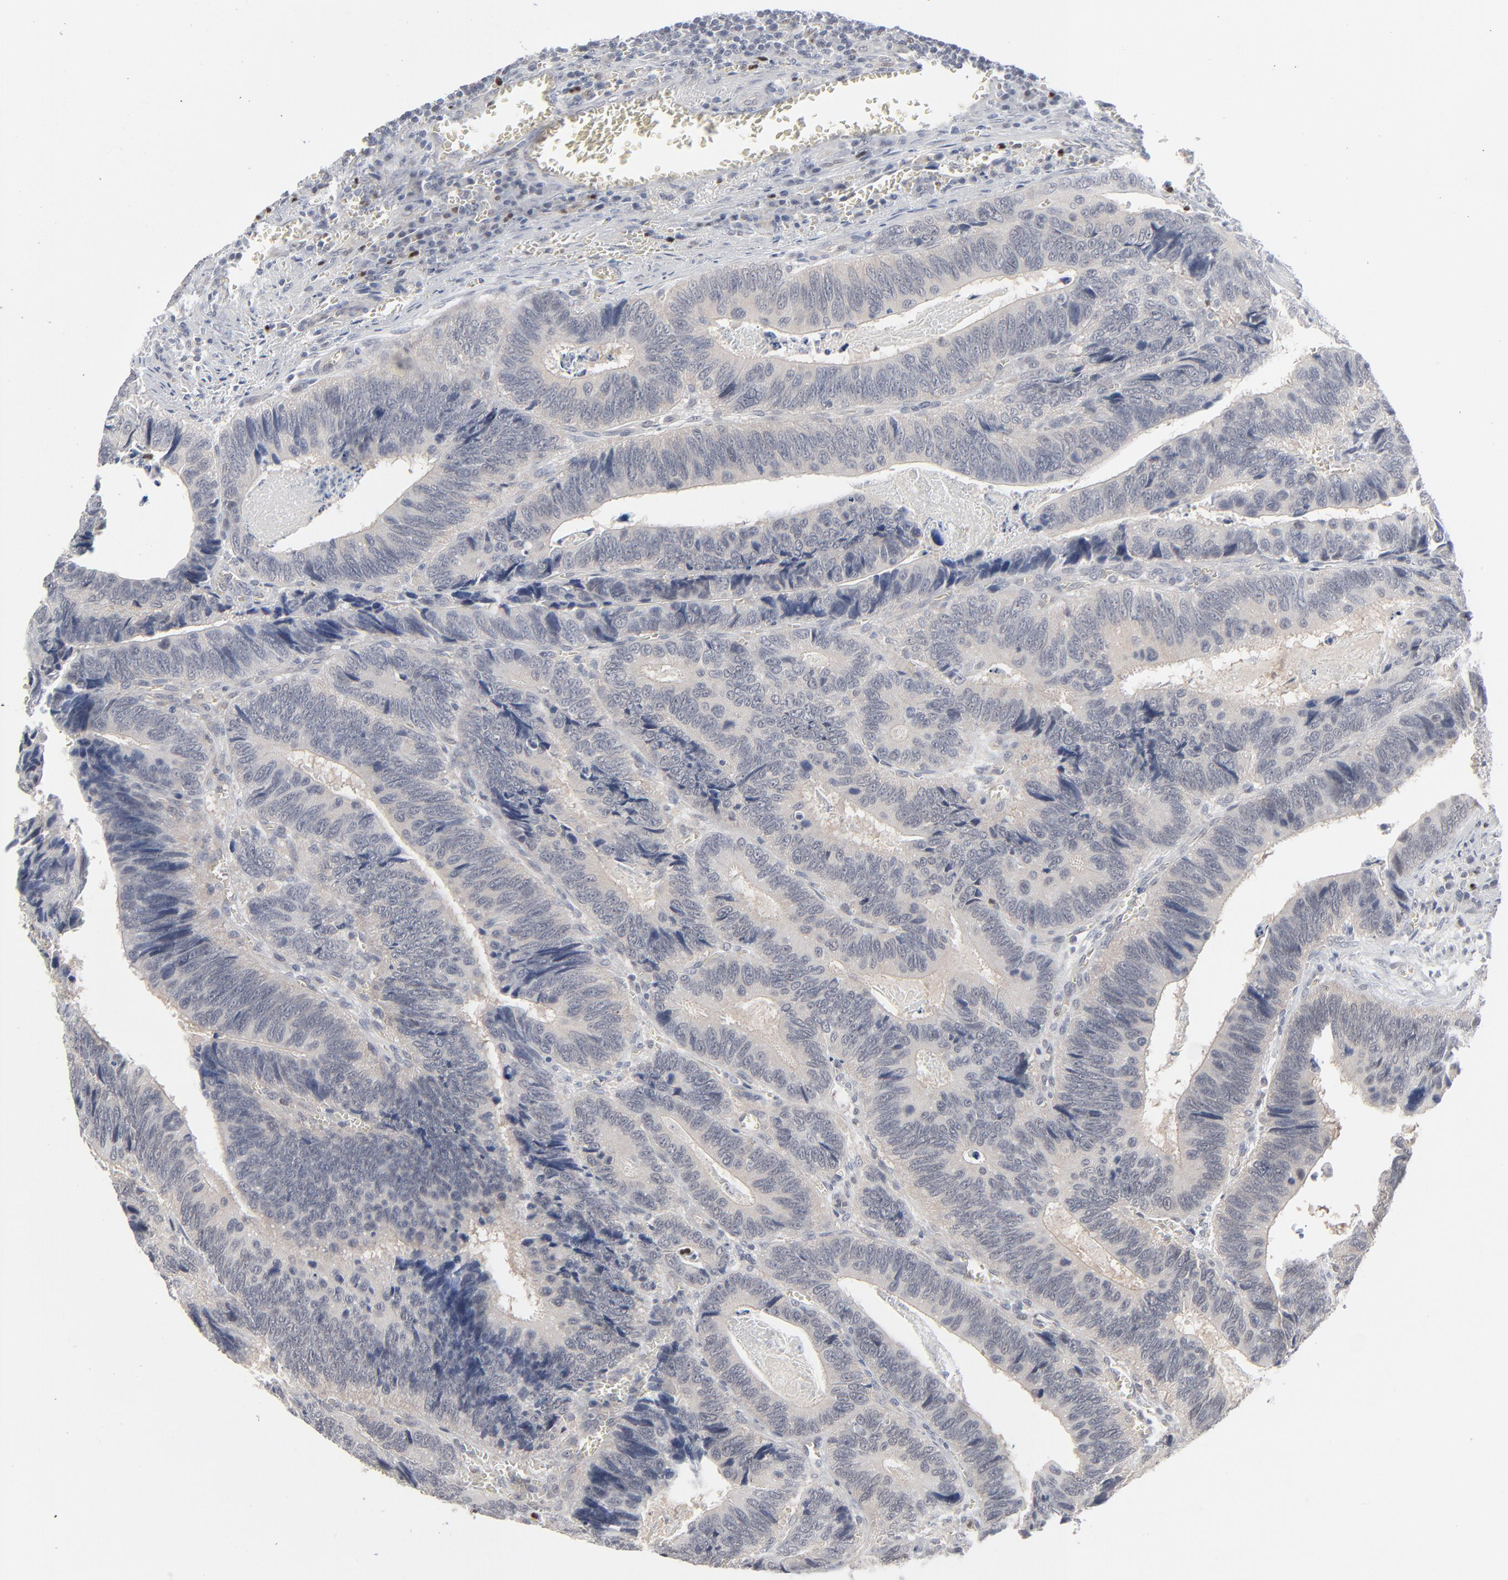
{"staining": {"intensity": "negative", "quantity": "none", "location": "none"}, "tissue": "colorectal cancer", "cell_type": "Tumor cells", "image_type": "cancer", "snomed": [{"axis": "morphology", "description": "Adenocarcinoma, NOS"}, {"axis": "topography", "description": "Colon"}], "caption": "A micrograph of colorectal cancer (adenocarcinoma) stained for a protein demonstrates no brown staining in tumor cells. (DAB (3,3'-diaminobenzidine) immunohistochemistry (IHC), high magnification).", "gene": "FOXN2", "patient": {"sex": "male", "age": 72}}